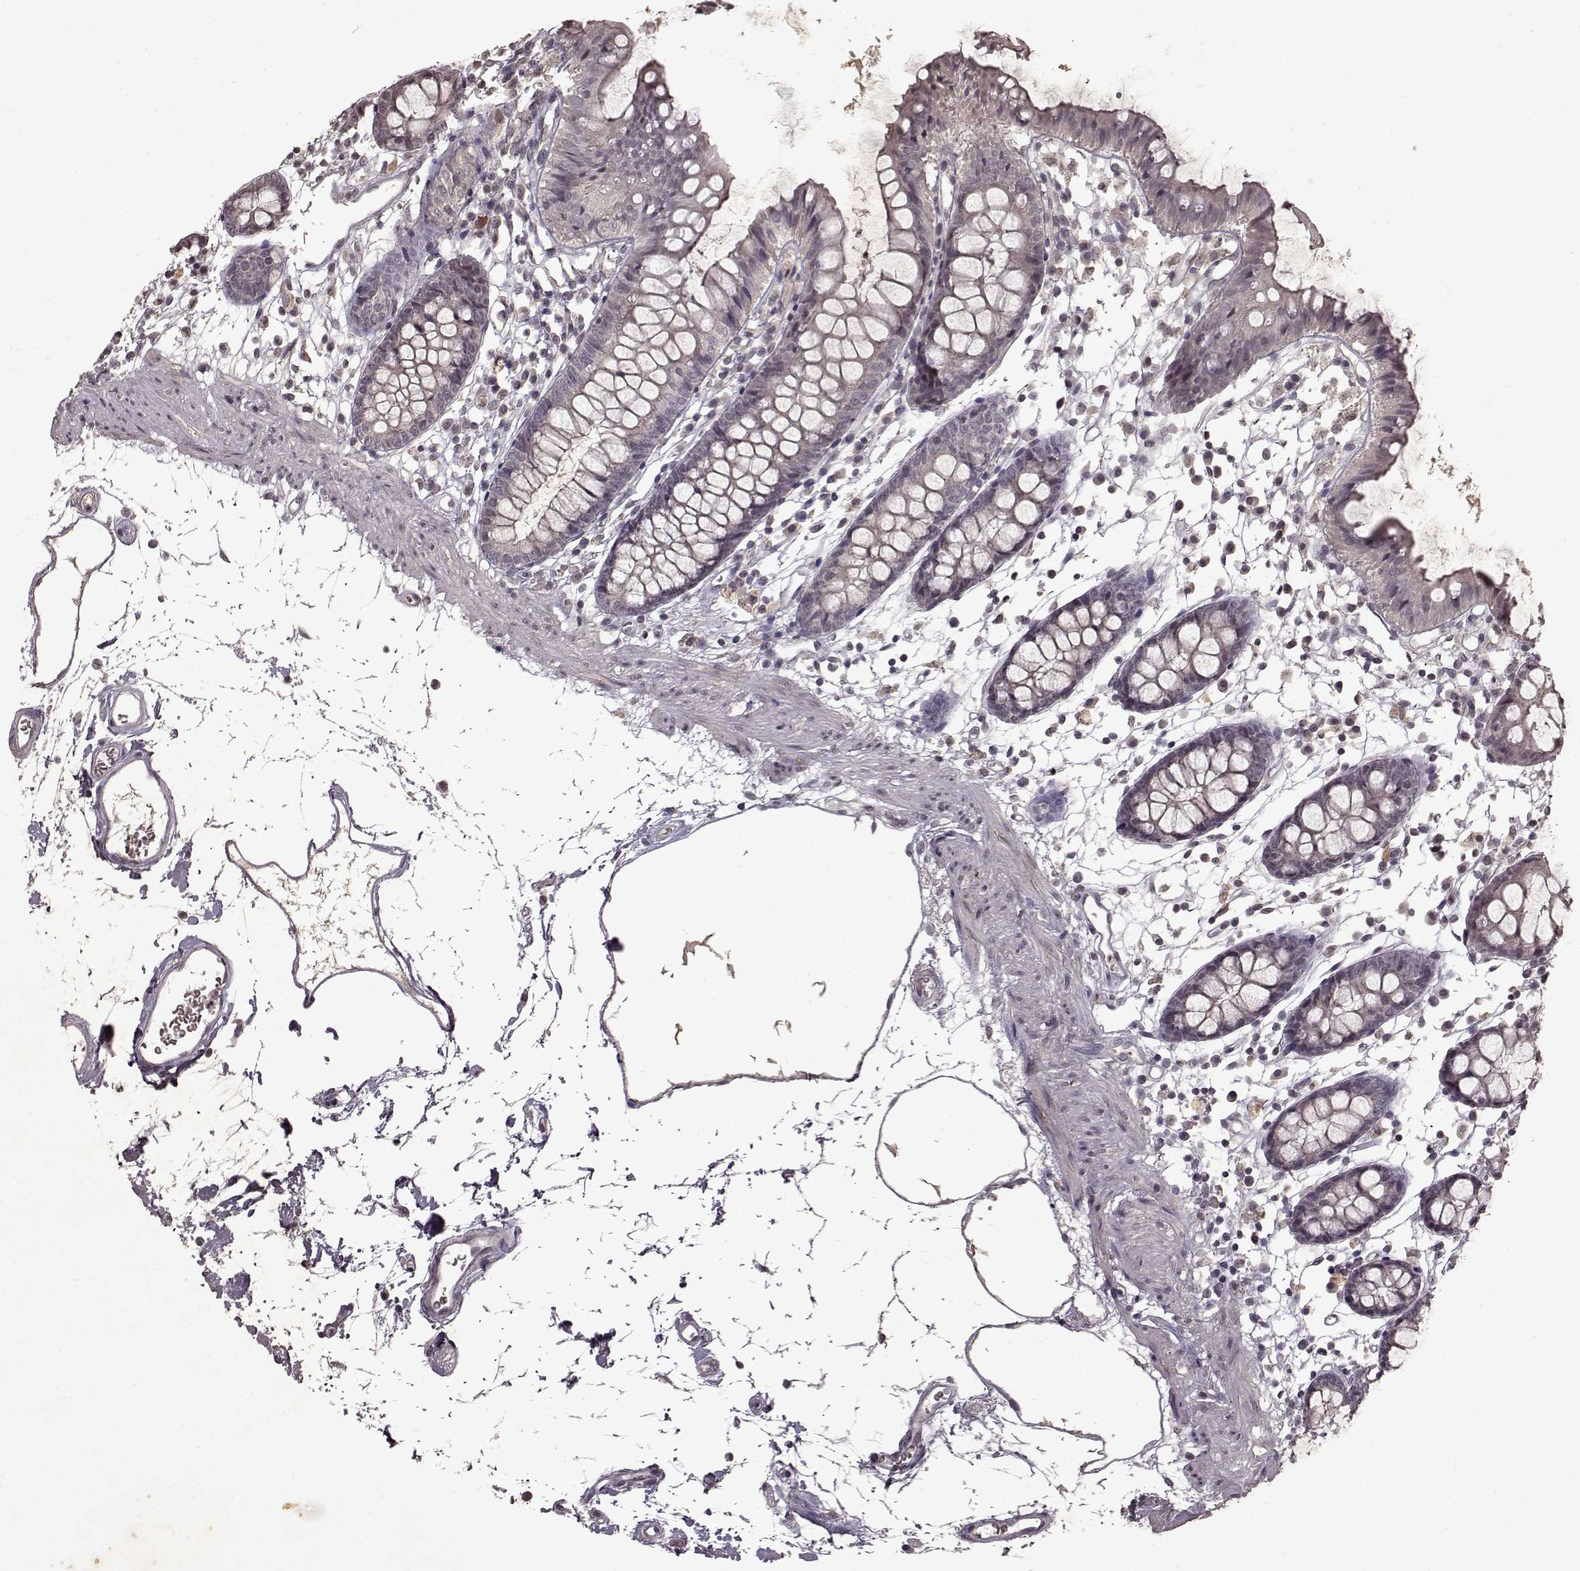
{"staining": {"intensity": "negative", "quantity": "none", "location": "none"}, "tissue": "colon", "cell_type": "Endothelial cells", "image_type": "normal", "snomed": [{"axis": "morphology", "description": "Normal tissue, NOS"}, {"axis": "topography", "description": "Colon"}], "caption": "The image reveals no staining of endothelial cells in unremarkable colon. (DAB immunohistochemistry (IHC) with hematoxylin counter stain).", "gene": "LHB", "patient": {"sex": "female", "age": 84}}